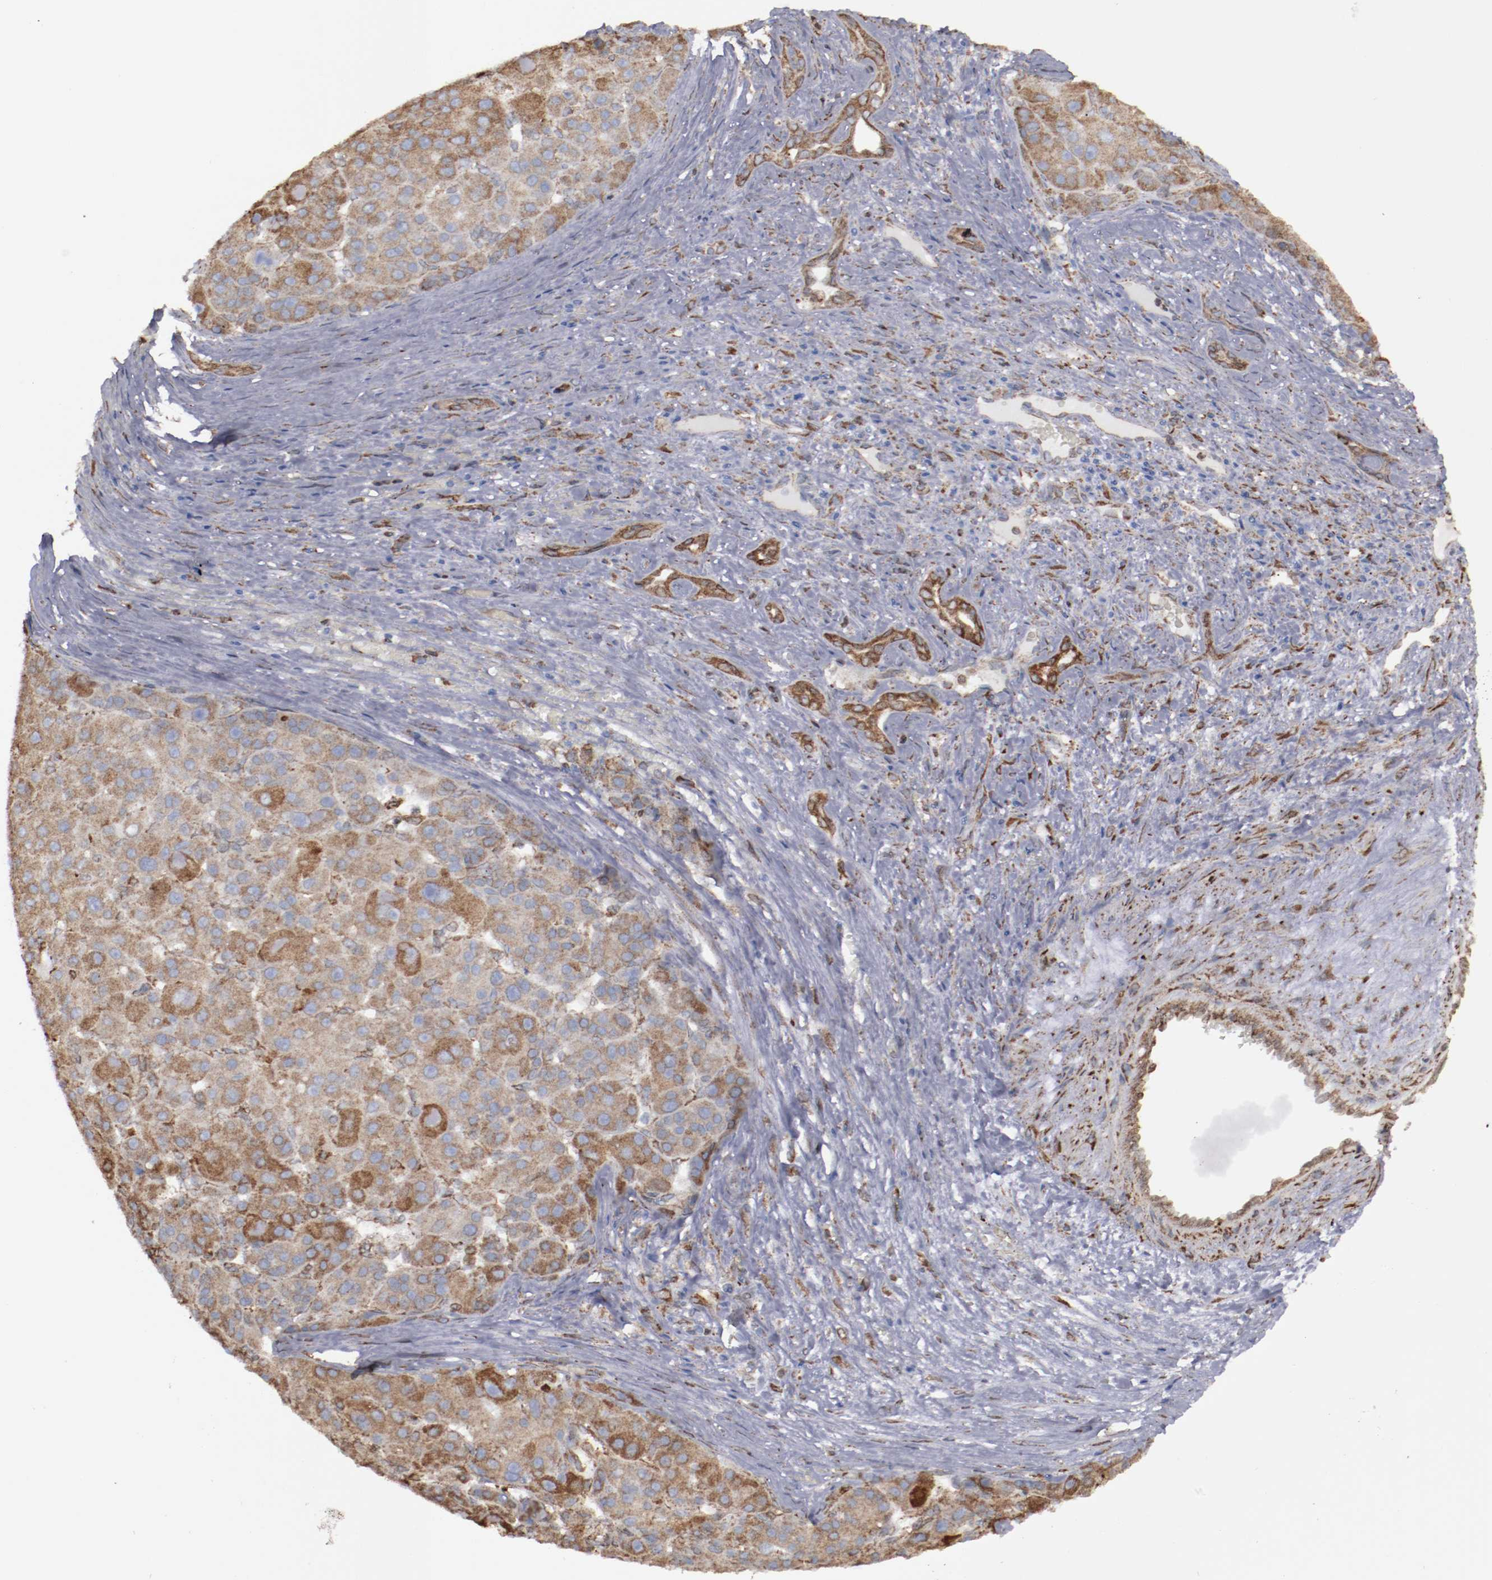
{"staining": {"intensity": "moderate", "quantity": ">75%", "location": "cytoplasmic/membranous"}, "tissue": "liver cancer", "cell_type": "Tumor cells", "image_type": "cancer", "snomed": [{"axis": "morphology", "description": "Carcinoma, Hepatocellular, NOS"}, {"axis": "topography", "description": "Liver"}], "caption": "Liver cancer stained for a protein shows moderate cytoplasmic/membranous positivity in tumor cells. (DAB = brown stain, brightfield microscopy at high magnification).", "gene": "ERLIN2", "patient": {"sex": "male", "age": 76}}